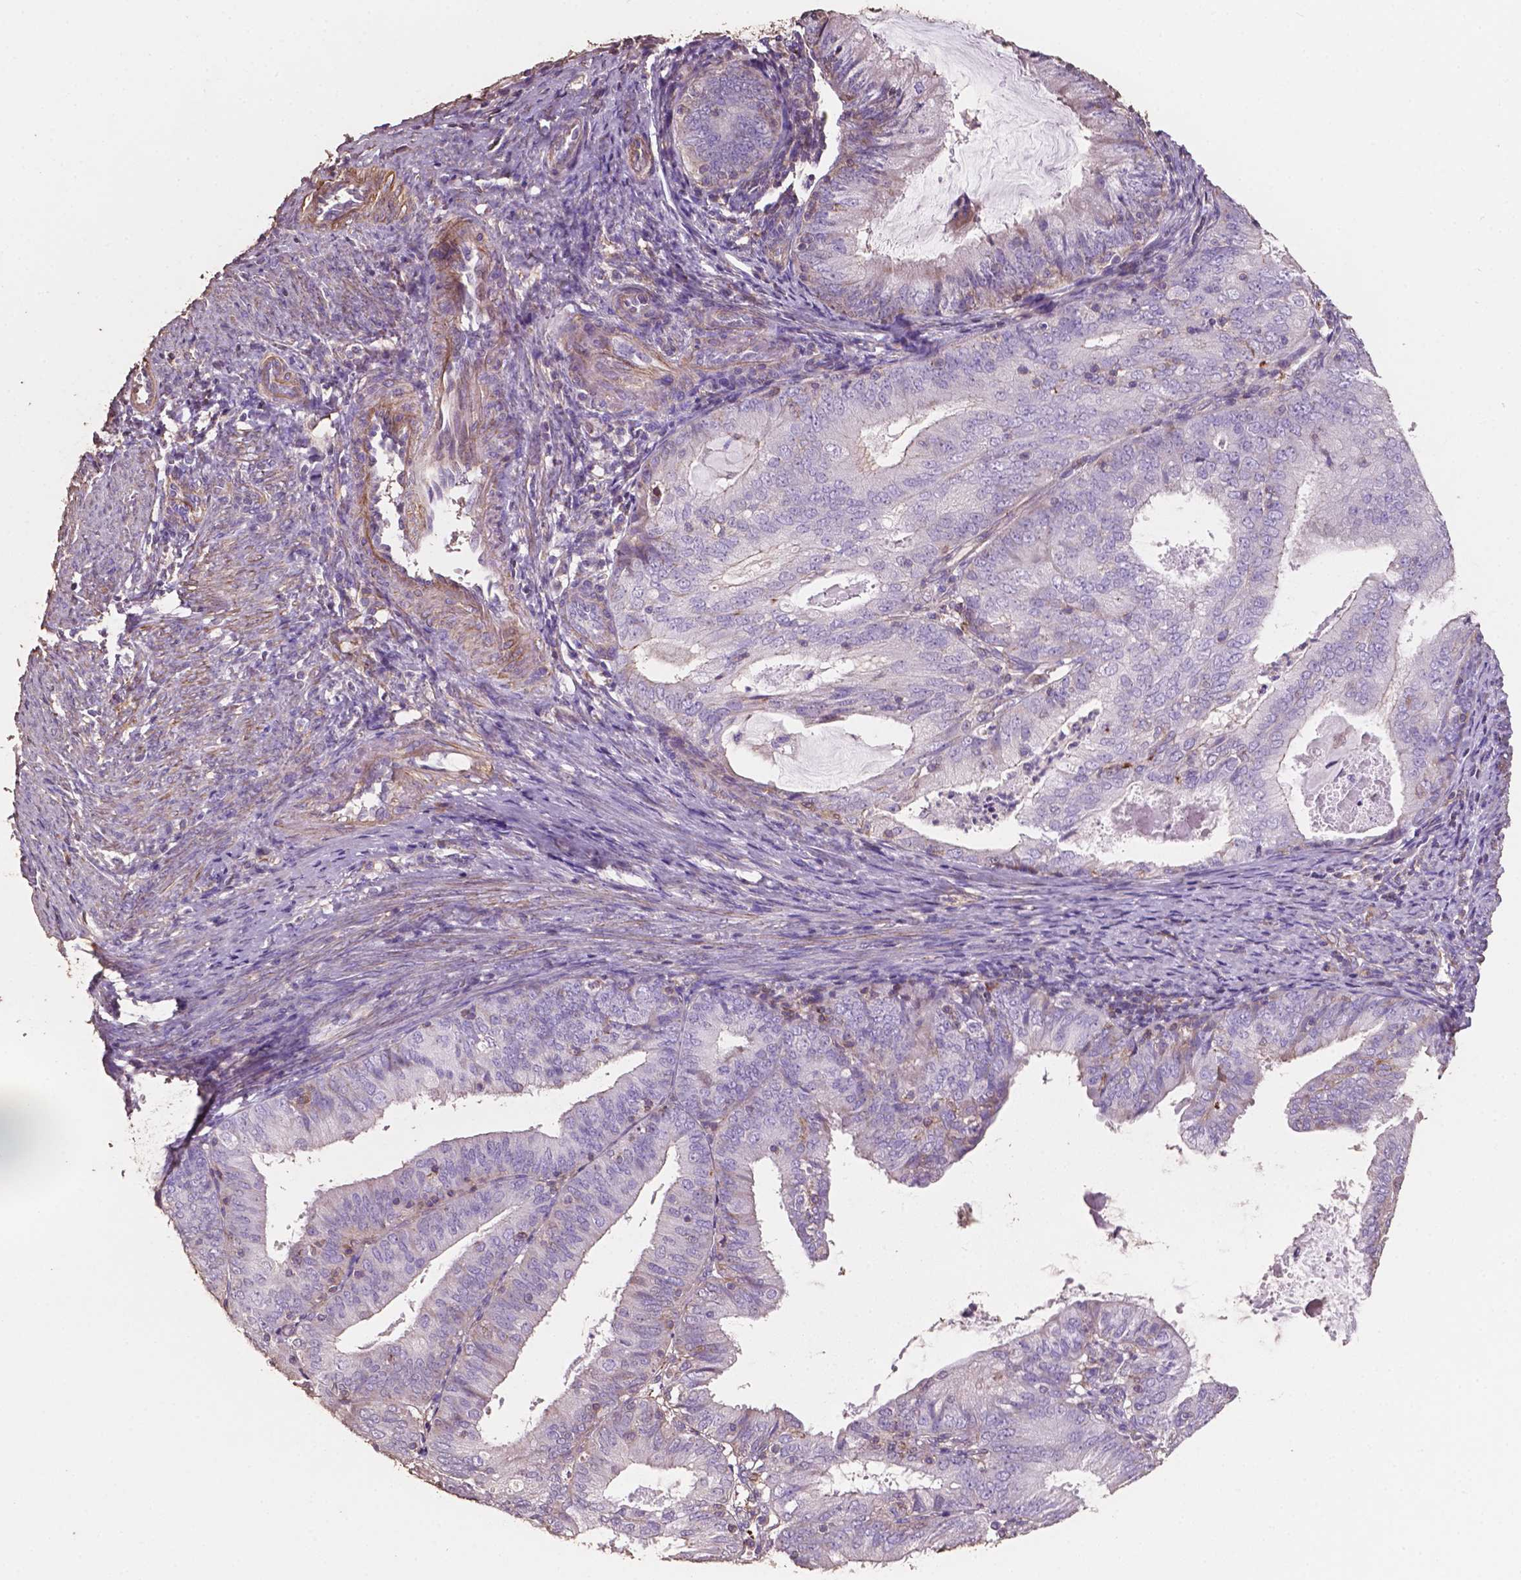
{"staining": {"intensity": "weak", "quantity": "<25%", "location": "cytoplasmic/membranous"}, "tissue": "endometrial cancer", "cell_type": "Tumor cells", "image_type": "cancer", "snomed": [{"axis": "morphology", "description": "Adenocarcinoma, NOS"}, {"axis": "topography", "description": "Endometrium"}], "caption": "Immunohistochemistry (IHC) photomicrograph of neoplastic tissue: human endometrial cancer (adenocarcinoma) stained with DAB (3,3'-diaminobenzidine) demonstrates no significant protein staining in tumor cells. (Stains: DAB immunohistochemistry (IHC) with hematoxylin counter stain, Microscopy: brightfield microscopy at high magnification).", "gene": "COMMD4", "patient": {"sex": "female", "age": 57}}